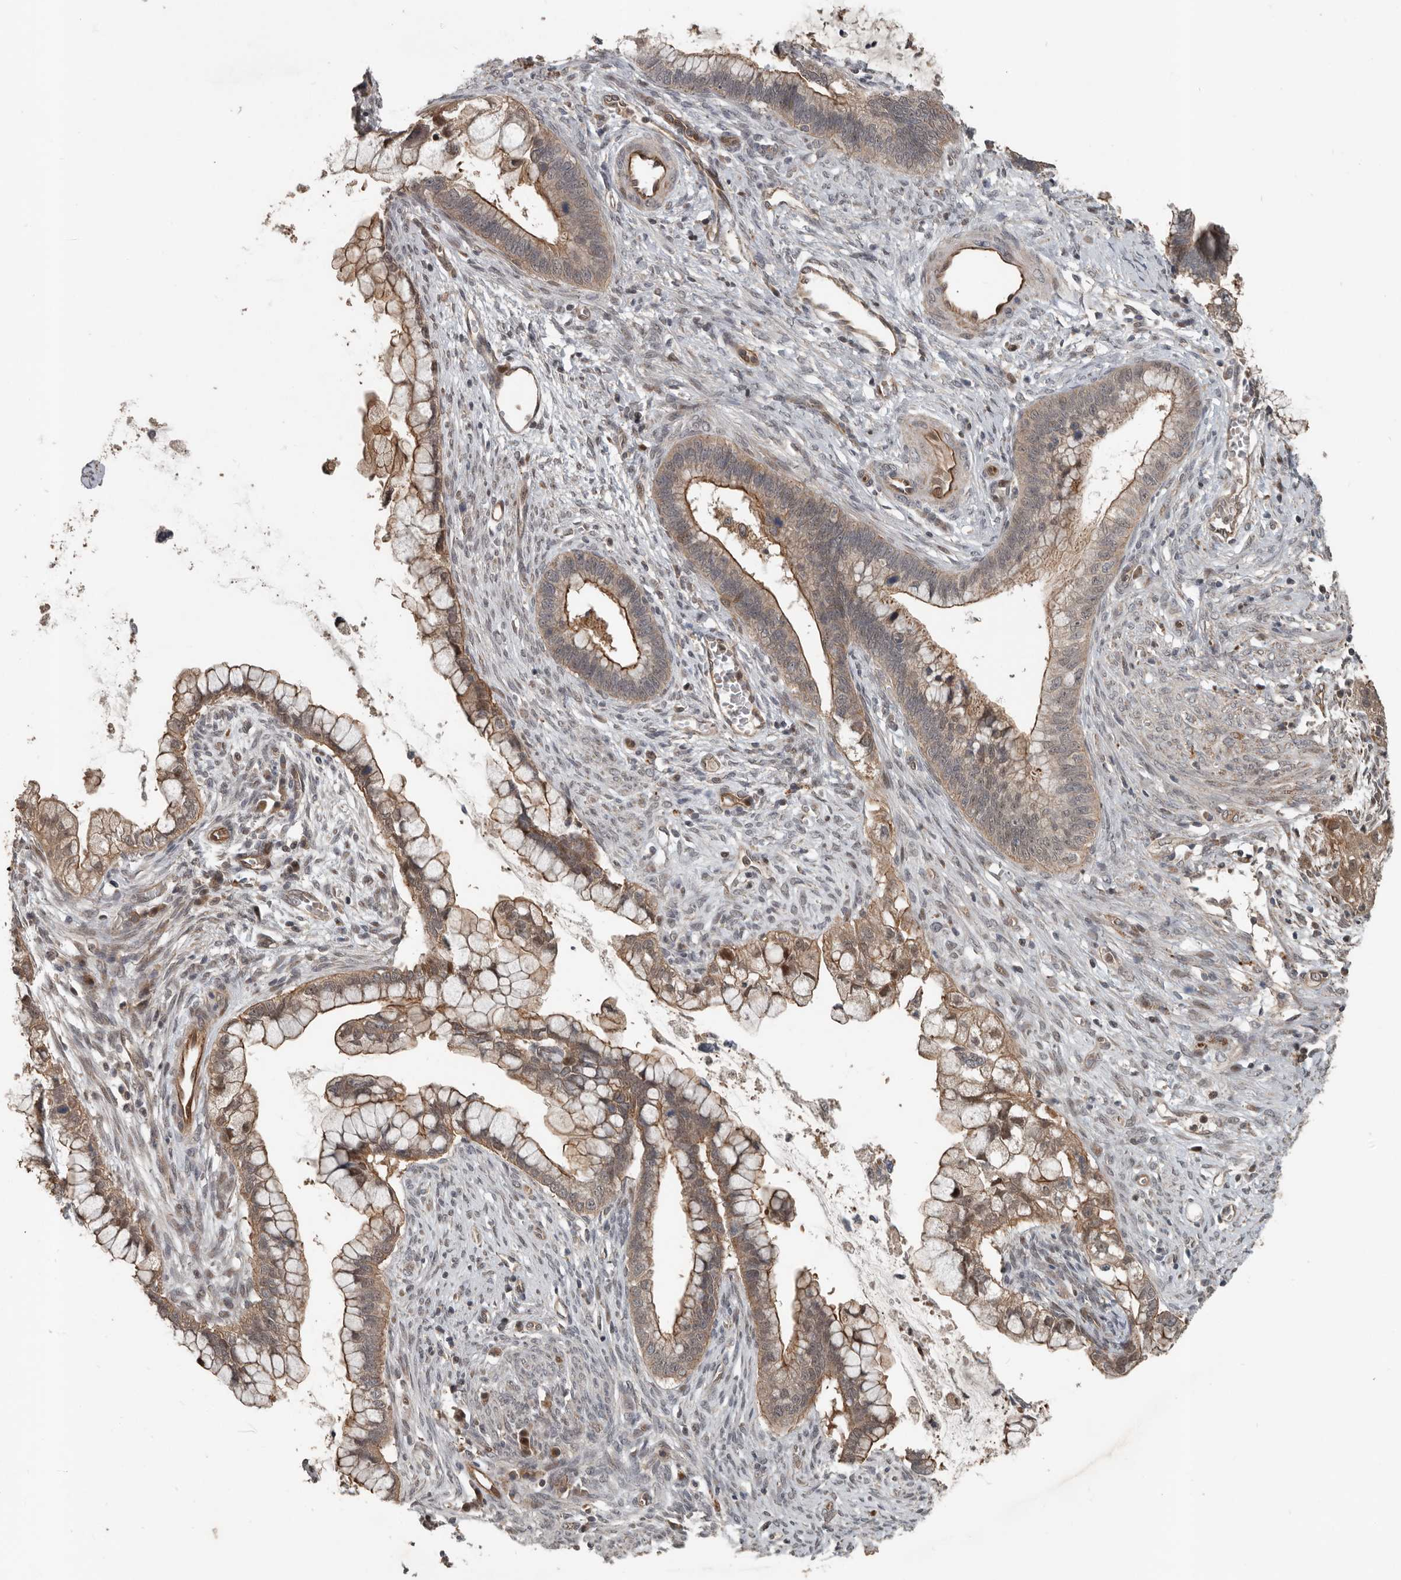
{"staining": {"intensity": "moderate", "quantity": ">75%", "location": "cytoplasmic/membranous"}, "tissue": "cervical cancer", "cell_type": "Tumor cells", "image_type": "cancer", "snomed": [{"axis": "morphology", "description": "Adenocarcinoma, NOS"}, {"axis": "topography", "description": "Cervix"}], "caption": "IHC micrograph of adenocarcinoma (cervical) stained for a protein (brown), which displays medium levels of moderate cytoplasmic/membranous positivity in about >75% of tumor cells.", "gene": "YOD1", "patient": {"sex": "female", "age": 44}}